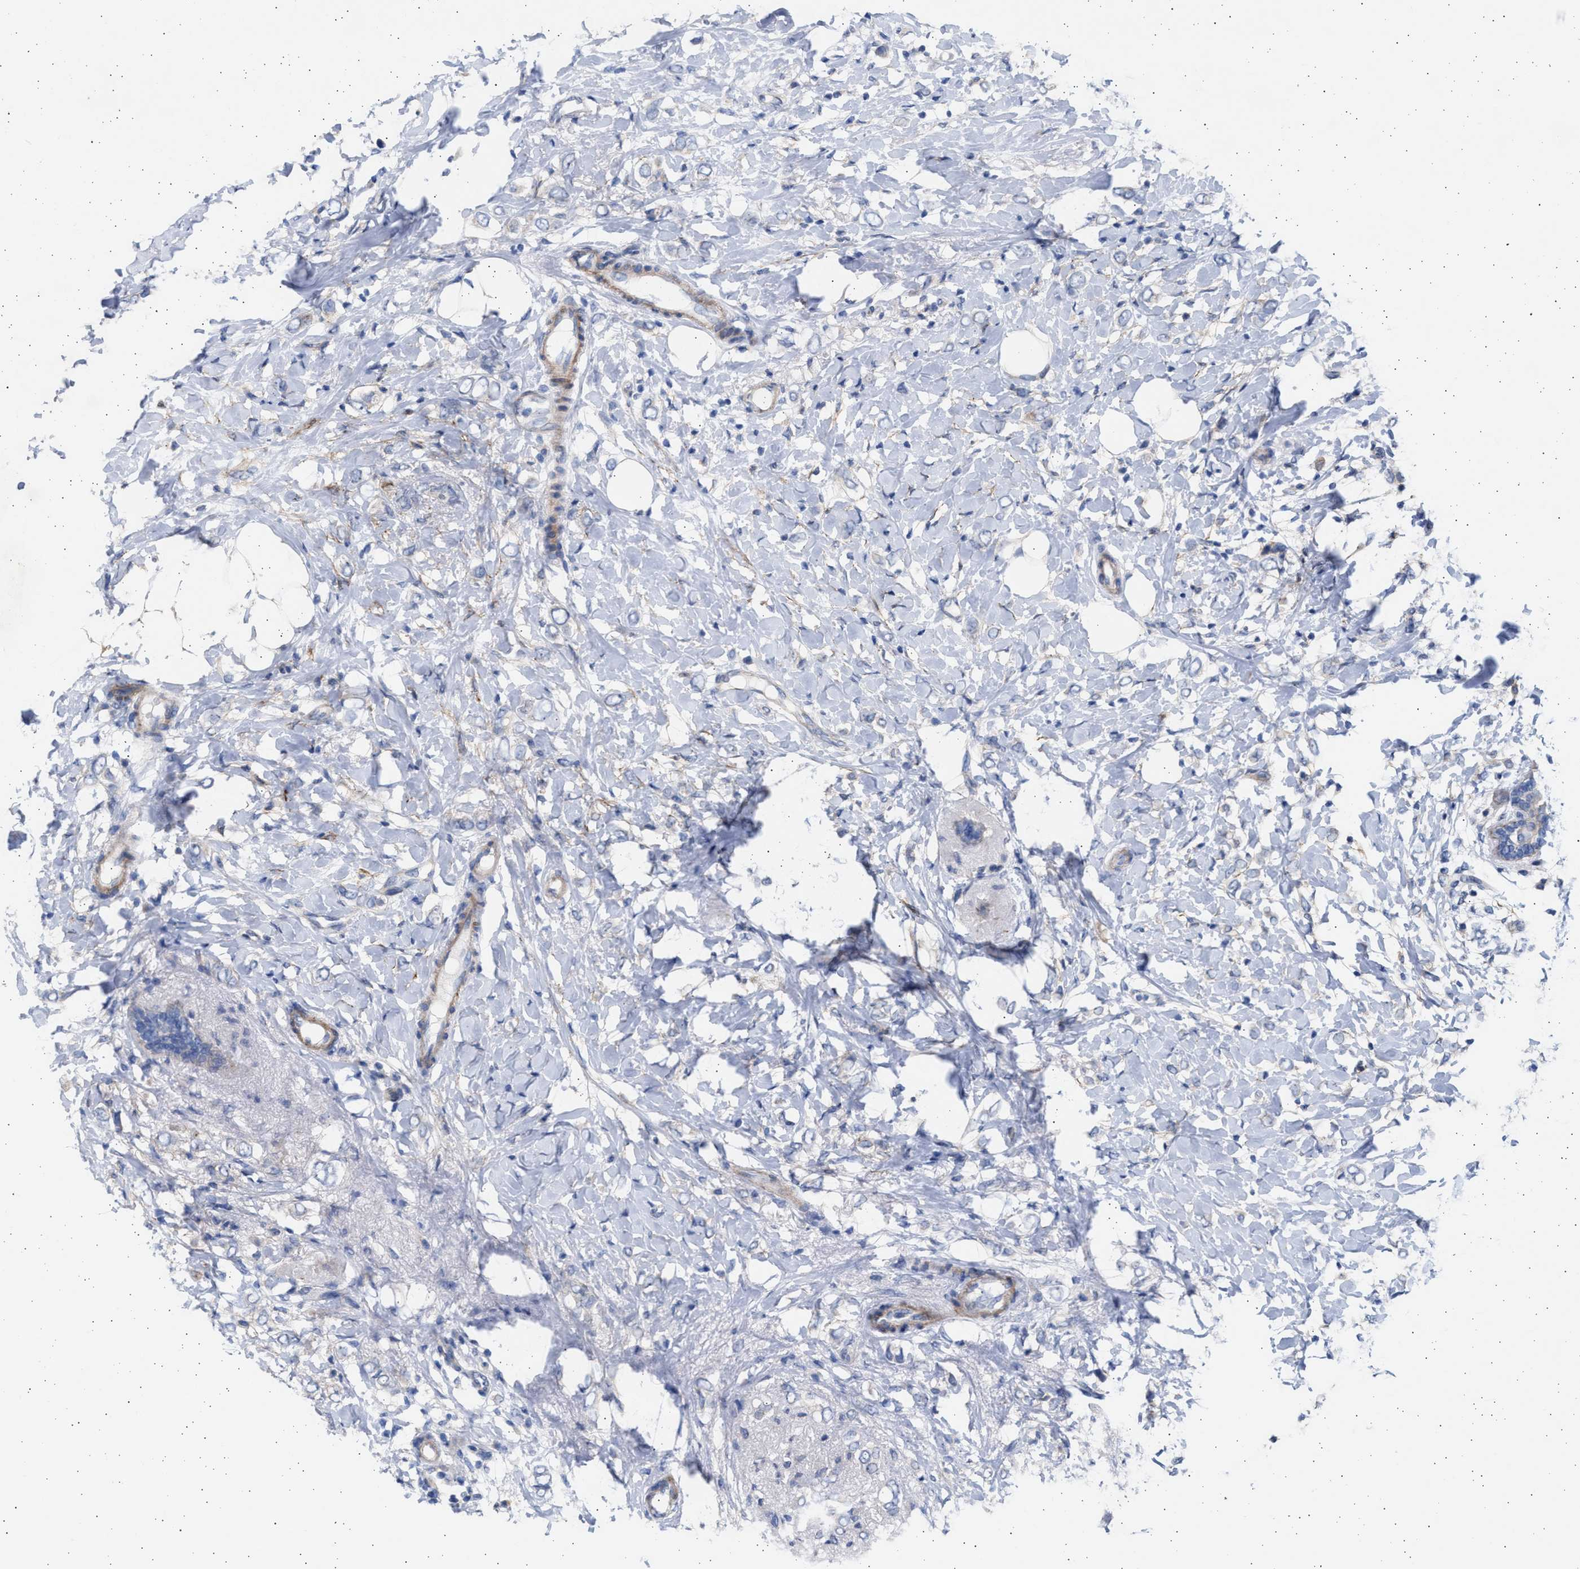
{"staining": {"intensity": "negative", "quantity": "none", "location": "none"}, "tissue": "breast cancer", "cell_type": "Tumor cells", "image_type": "cancer", "snomed": [{"axis": "morphology", "description": "Normal tissue, NOS"}, {"axis": "morphology", "description": "Lobular carcinoma"}, {"axis": "topography", "description": "Breast"}], "caption": "IHC histopathology image of human lobular carcinoma (breast) stained for a protein (brown), which exhibits no staining in tumor cells.", "gene": "NBR1", "patient": {"sex": "female", "age": 47}}